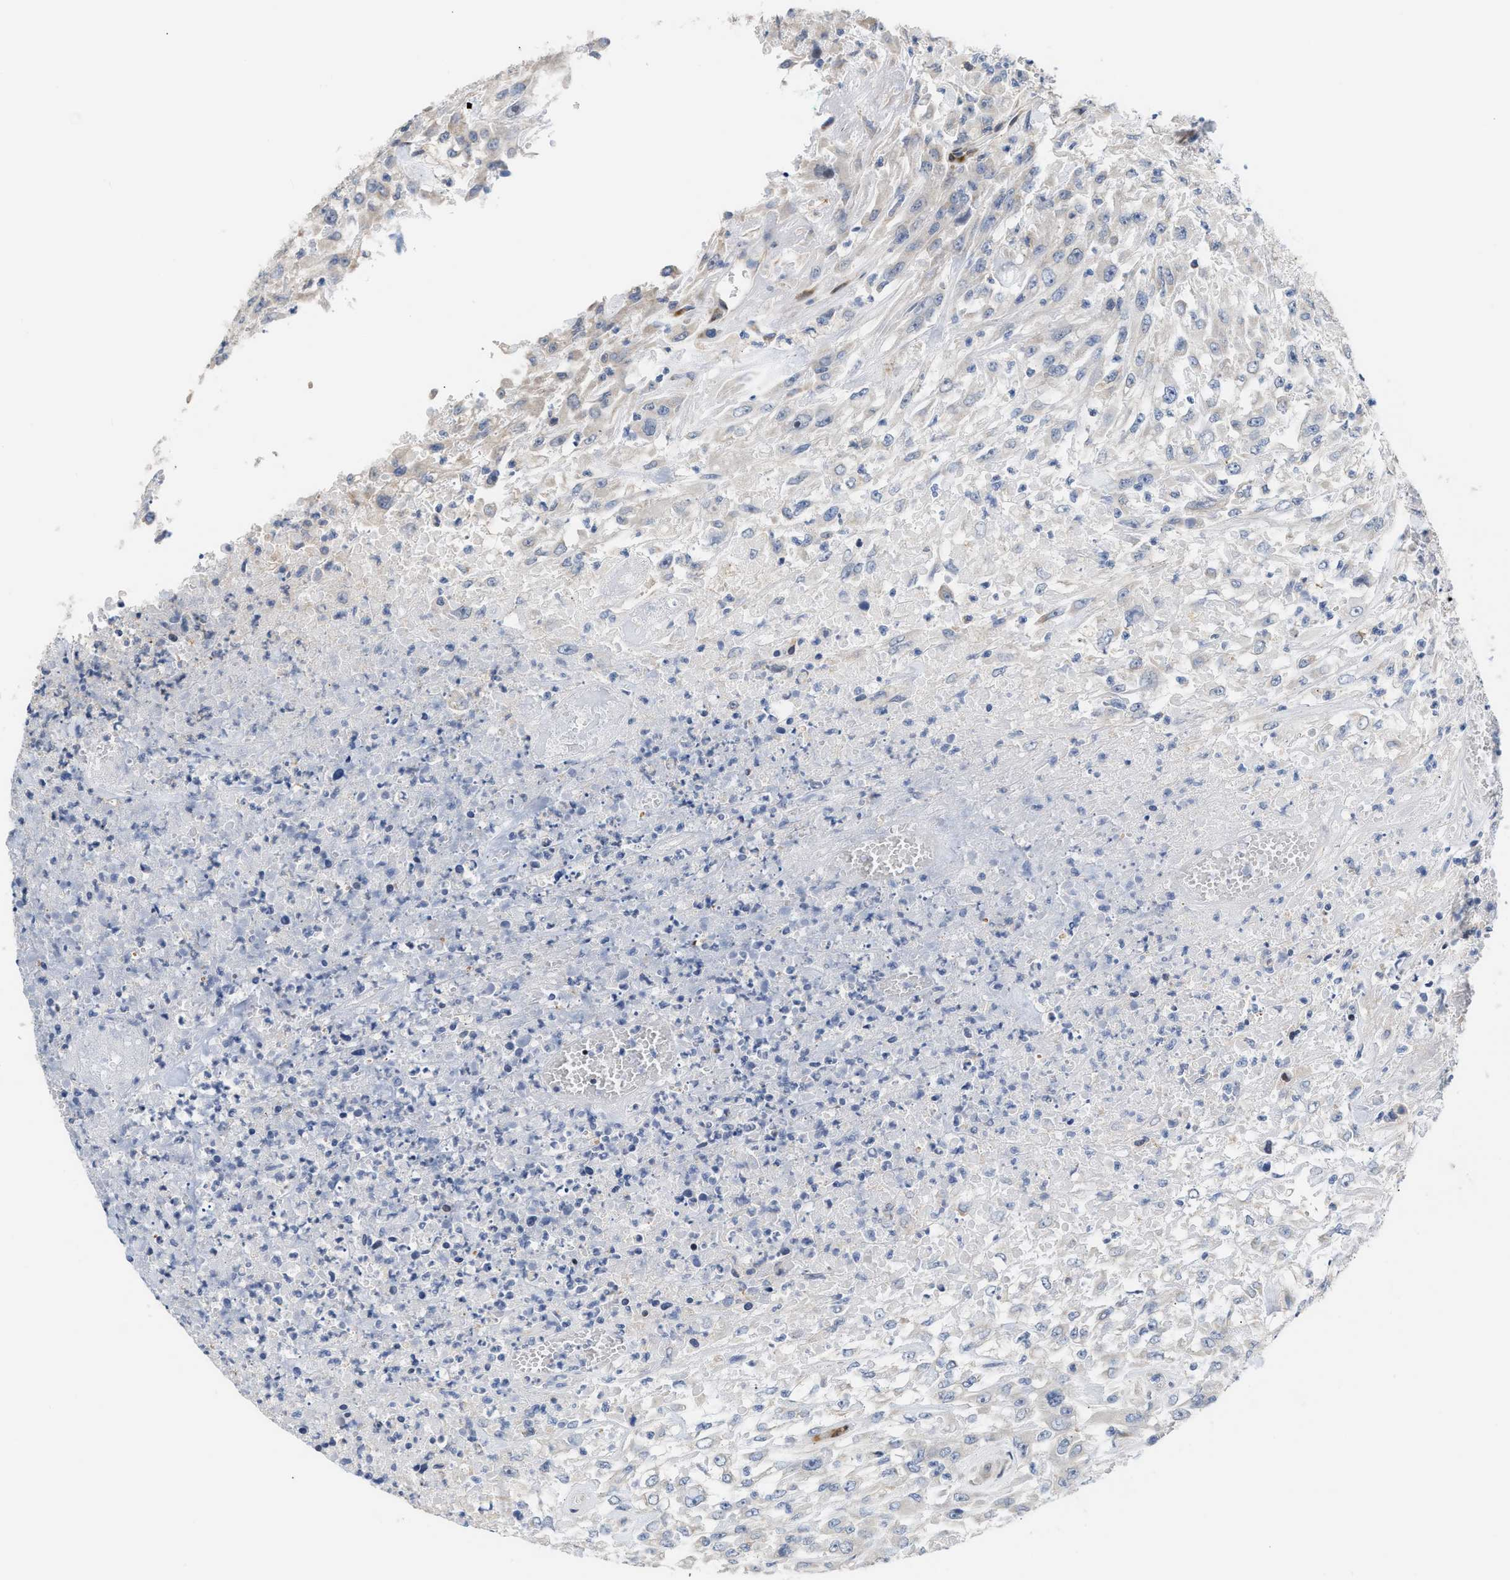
{"staining": {"intensity": "negative", "quantity": "none", "location": "none"}, "tissue": "urothelial cancer", "cell_type": "Tumor cells", "image_type": "cancer", "snomed": [{"axis": "morphology", "description": "Urothelial carcinoma, High grade"}, {"axis": "topography", "description": "Urinary bladder"}], "caption": "Immunohistochemistry image of neoplastic tissue: urothelial carcinoma (high-grade) stained with DAB (3,3'-diaminobenzidine) demonstrates no significant protein expression in tumor cells.", "gene": "ATP9A", "patient": {"sex": "male", "age": 46}}